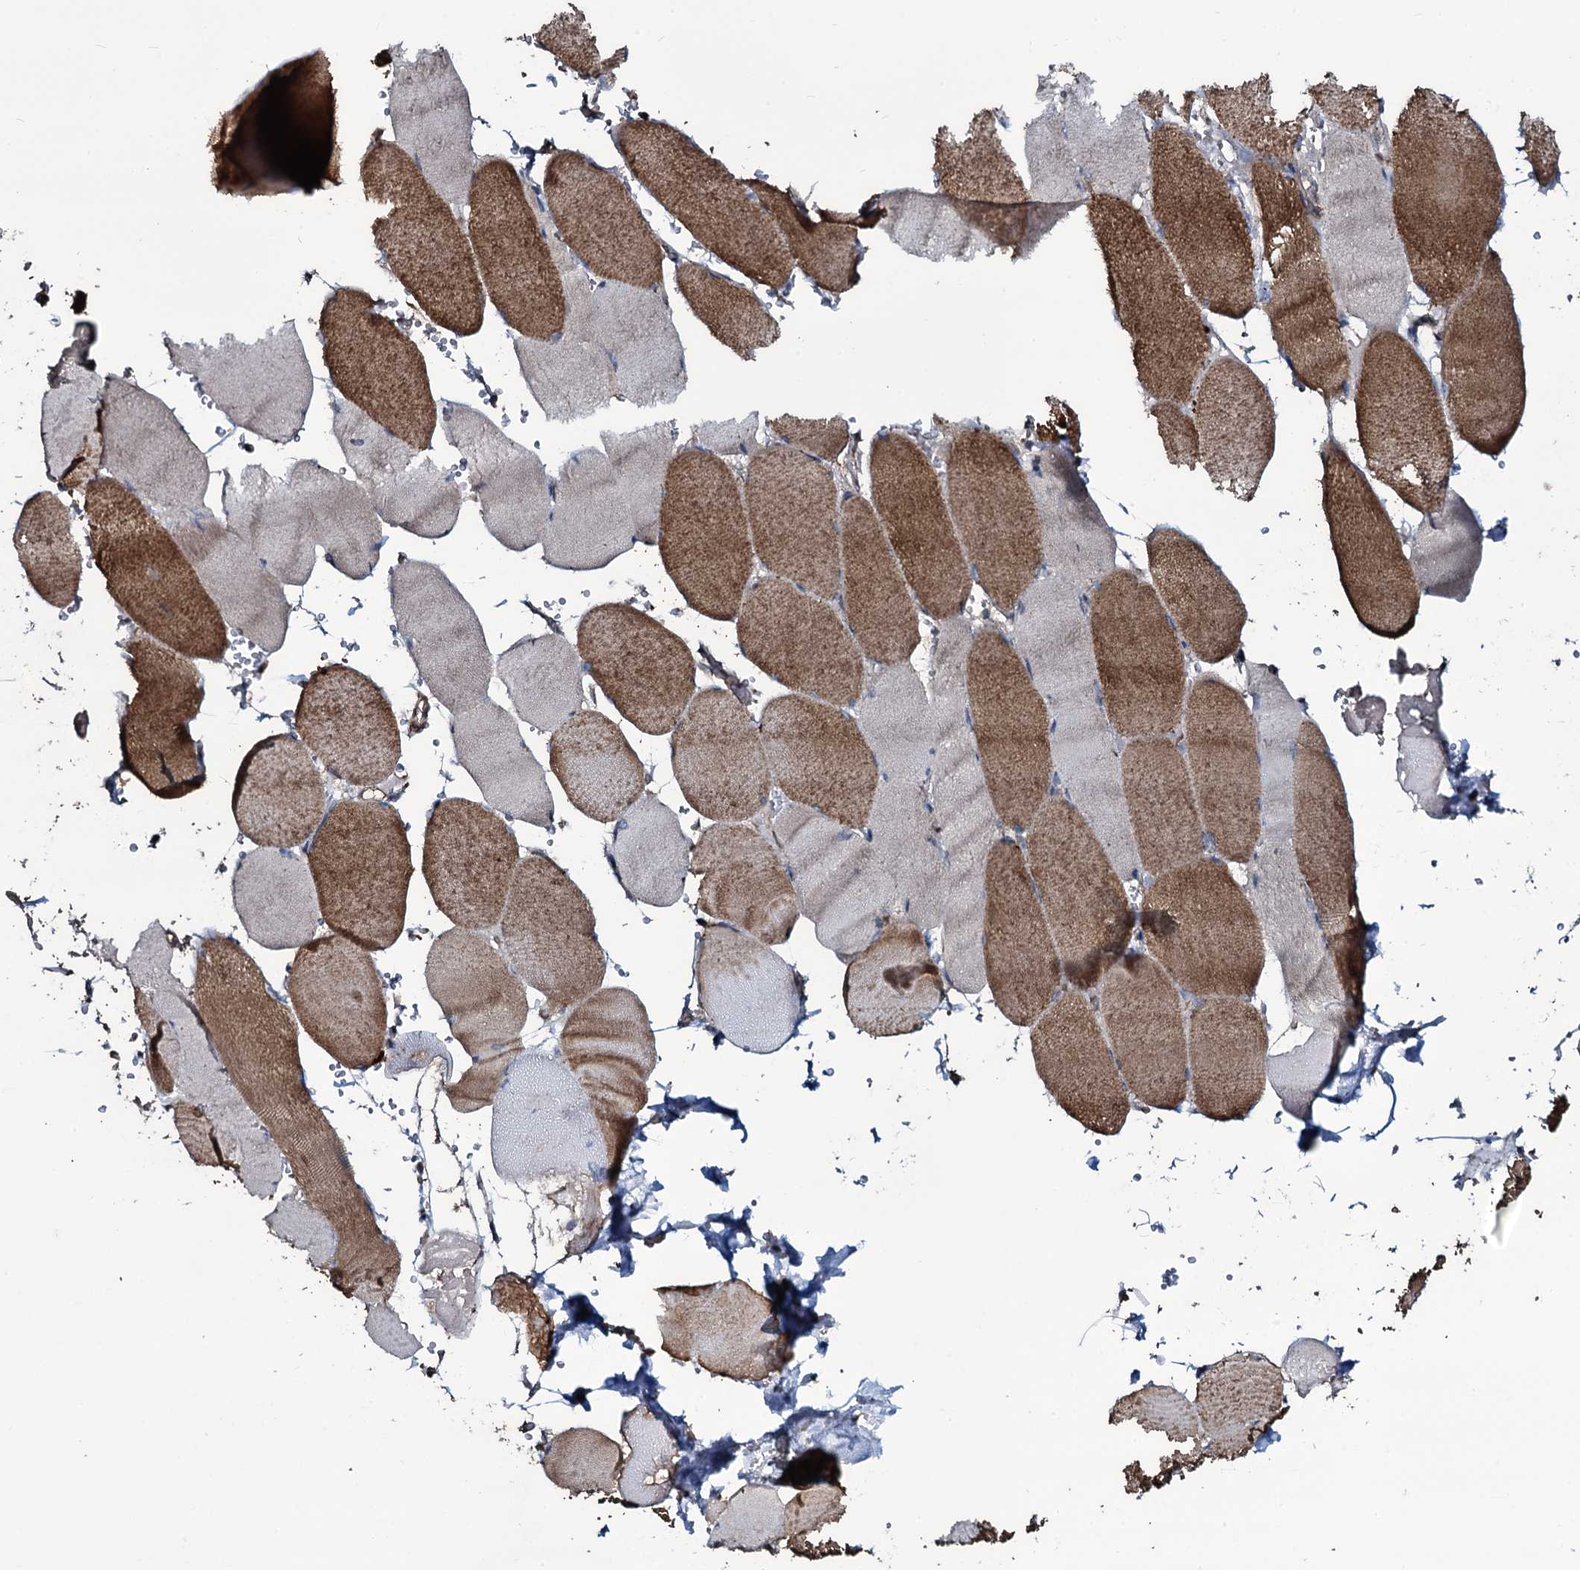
{"staining": {"intensity": "strong", "quantity": "25%-75%", "location": "cytoplasmic/membranous"}, "tissue": "skeletal muscle", "cell_type": "Myocytes", "image_type": "normal", "snomed": [{"axis": "morphology", "description": "Normal tissue, NOS"}, {"axis": "topography", "description": "Skeletal muscle"}, {"axis": "topography", "description": "Head-Neck"}], "caption": "IHC micrograph of normal skeletal muscle: skeletal muscle stained using IHC exhibits high levels of strong protein expression localized specifically in the cytoplasmic/membranous of myocytes, appearing as a cytoplasmic/membranous brown color.", "gene": "WIPF3", "patient": {"sex": "male", "age": 66}}